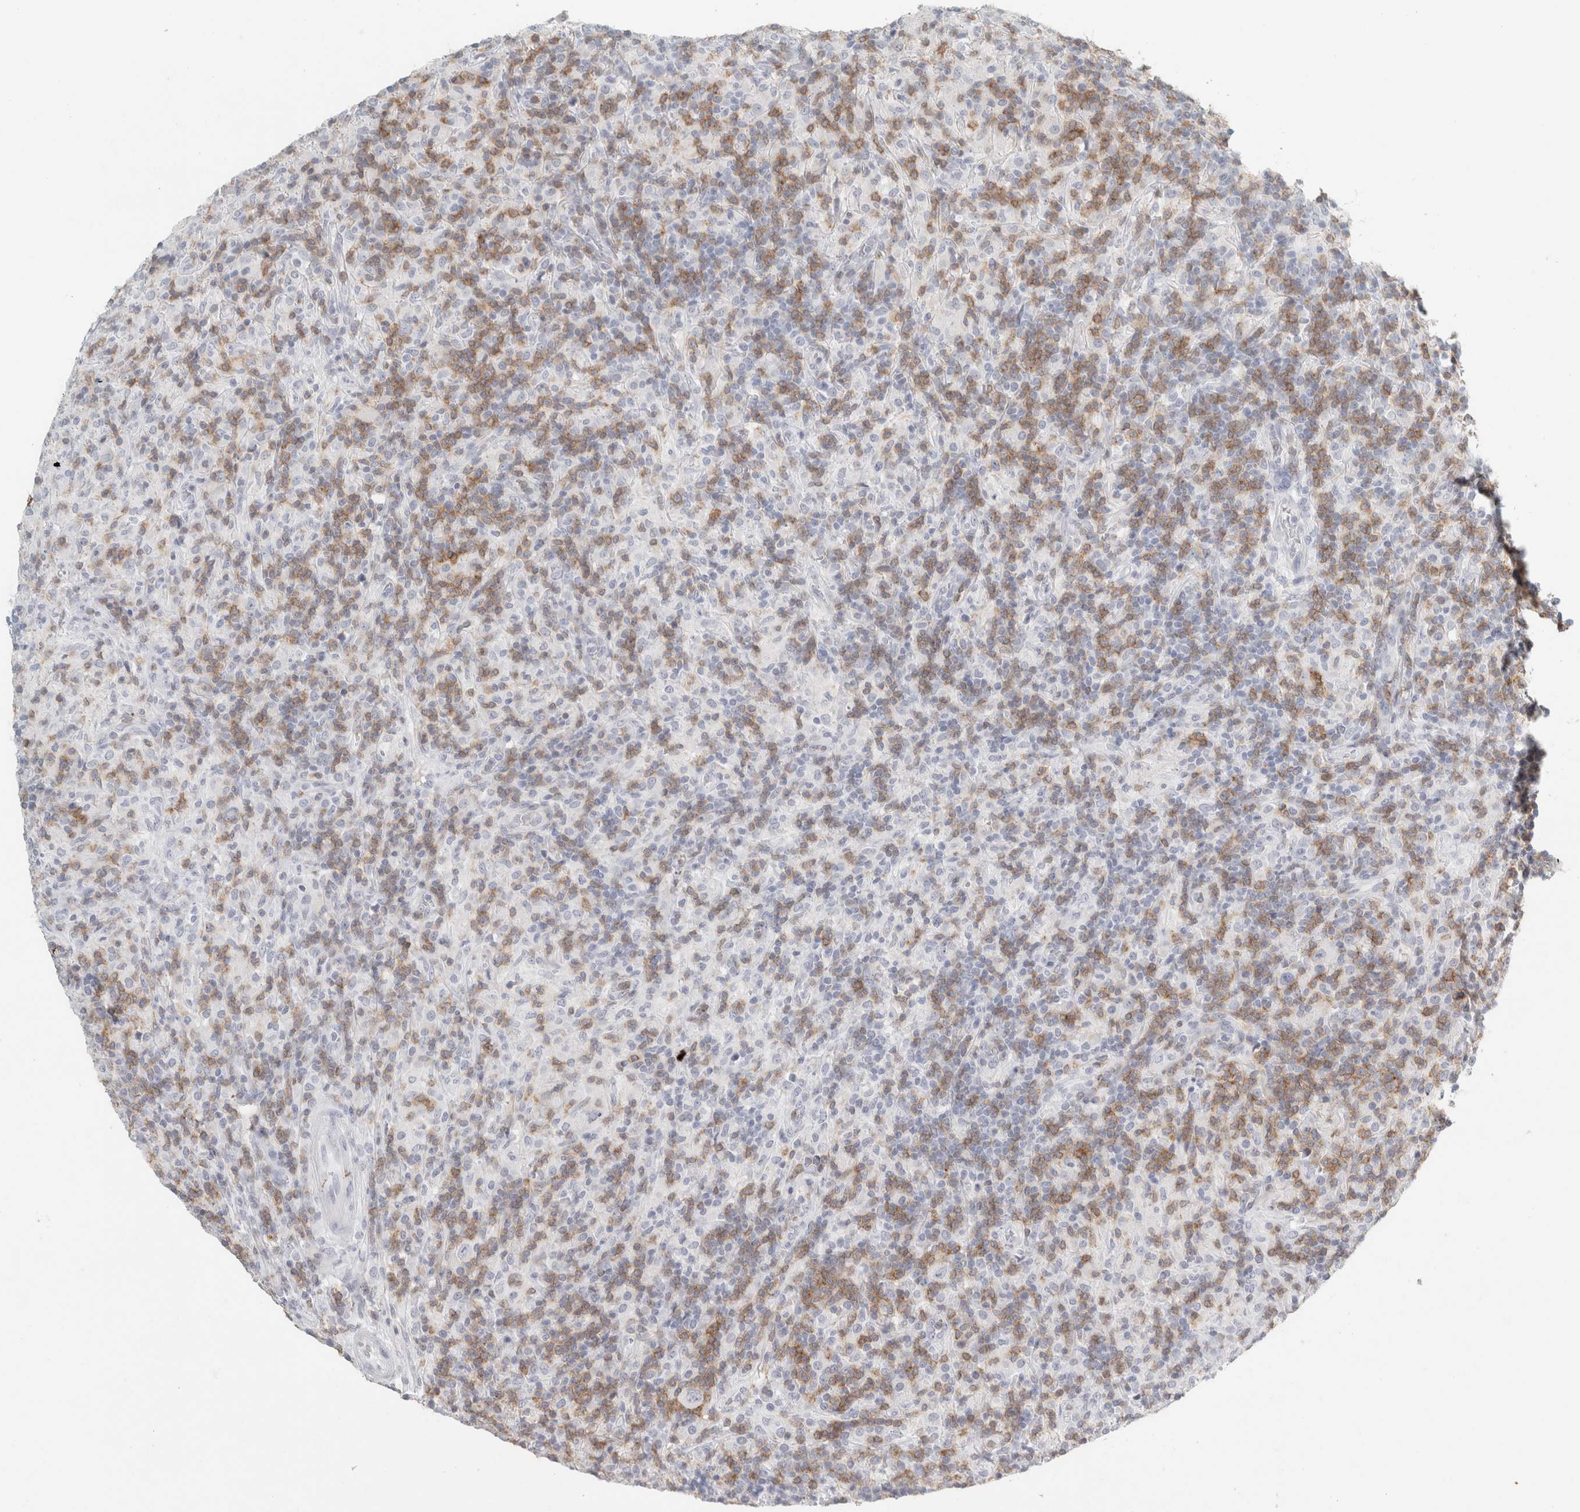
{"staining": {"intensity": "negative", "quantity": "none", "location": "none"}, "tissue": "lymphoma", "cell_type": "Tumor cells", "image_type": "cancer", "snomed": [{"axis": "morphology", "description": "Hodgkin's disease, NOS"}, {"axis": "topography", "description": "Lymph node"}], "caption": "High magnification brightfield microscopy of Hodgkin's disease stained with DAB (3,3'-diaminobenzidine) (brown) and counterstained with hematoxylin (blue): tumor cells show no significant expression.", "gene": "TRAT1", "patient": {"sex": "male", "age": 70}}